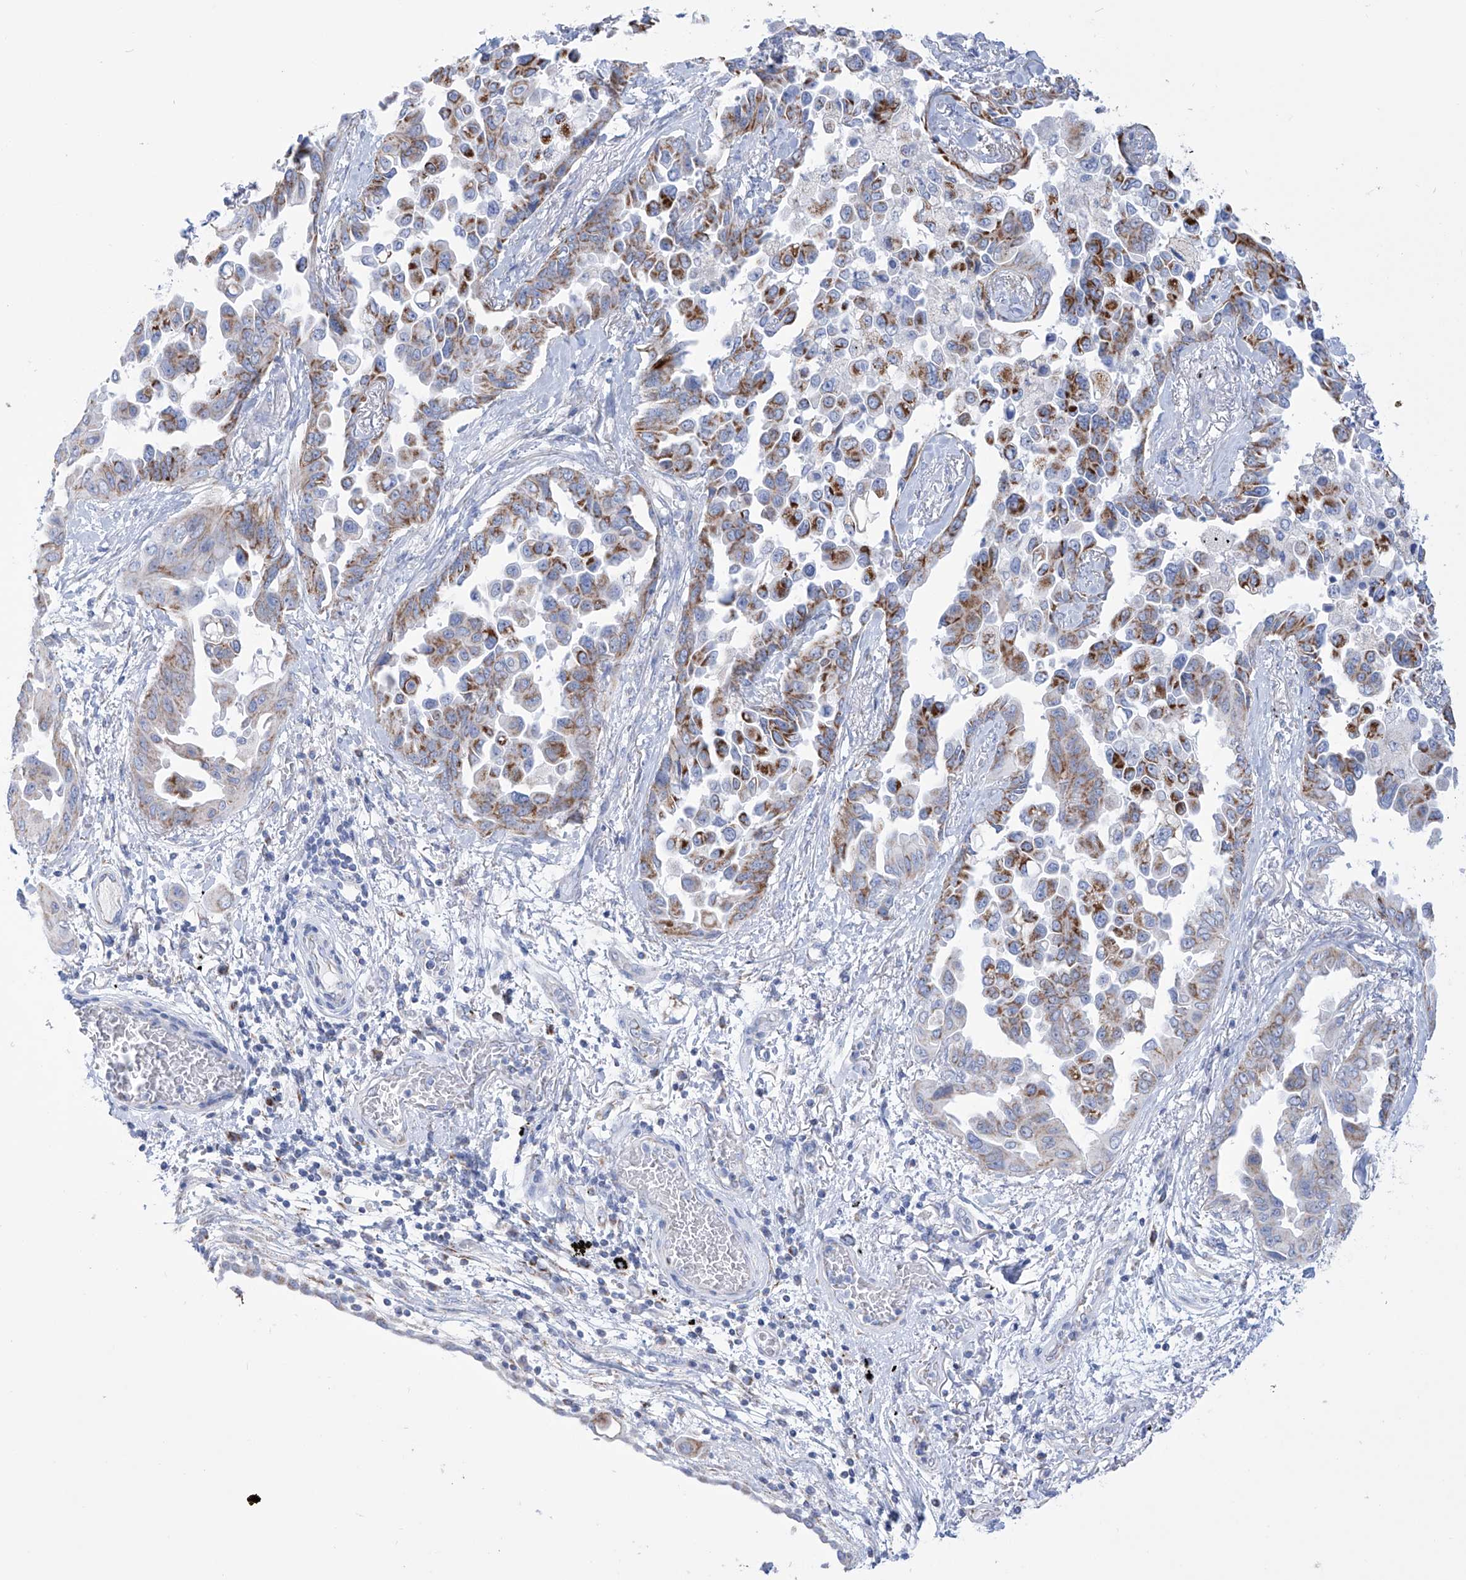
{"staining": {"intensity": "strong", "quantity": "25%-75%", "location": "cytoplasmic/membranous"}, "tissue": "lung cancer", "cell_type": "Tumor cells", "image_type": "cancer", "snomed": [{"axis": "morphology", "description": "Adenocarcinoma, NOS"}, {"axis": "topography", "description": "Lung"}], "caption": "Lung cancer (adenocarcinoma) stained with a protein marker reveals strong staining in tumor cells.", "gene": "ALDH6A1", "patient": {"sex": "female", "age": 67}}